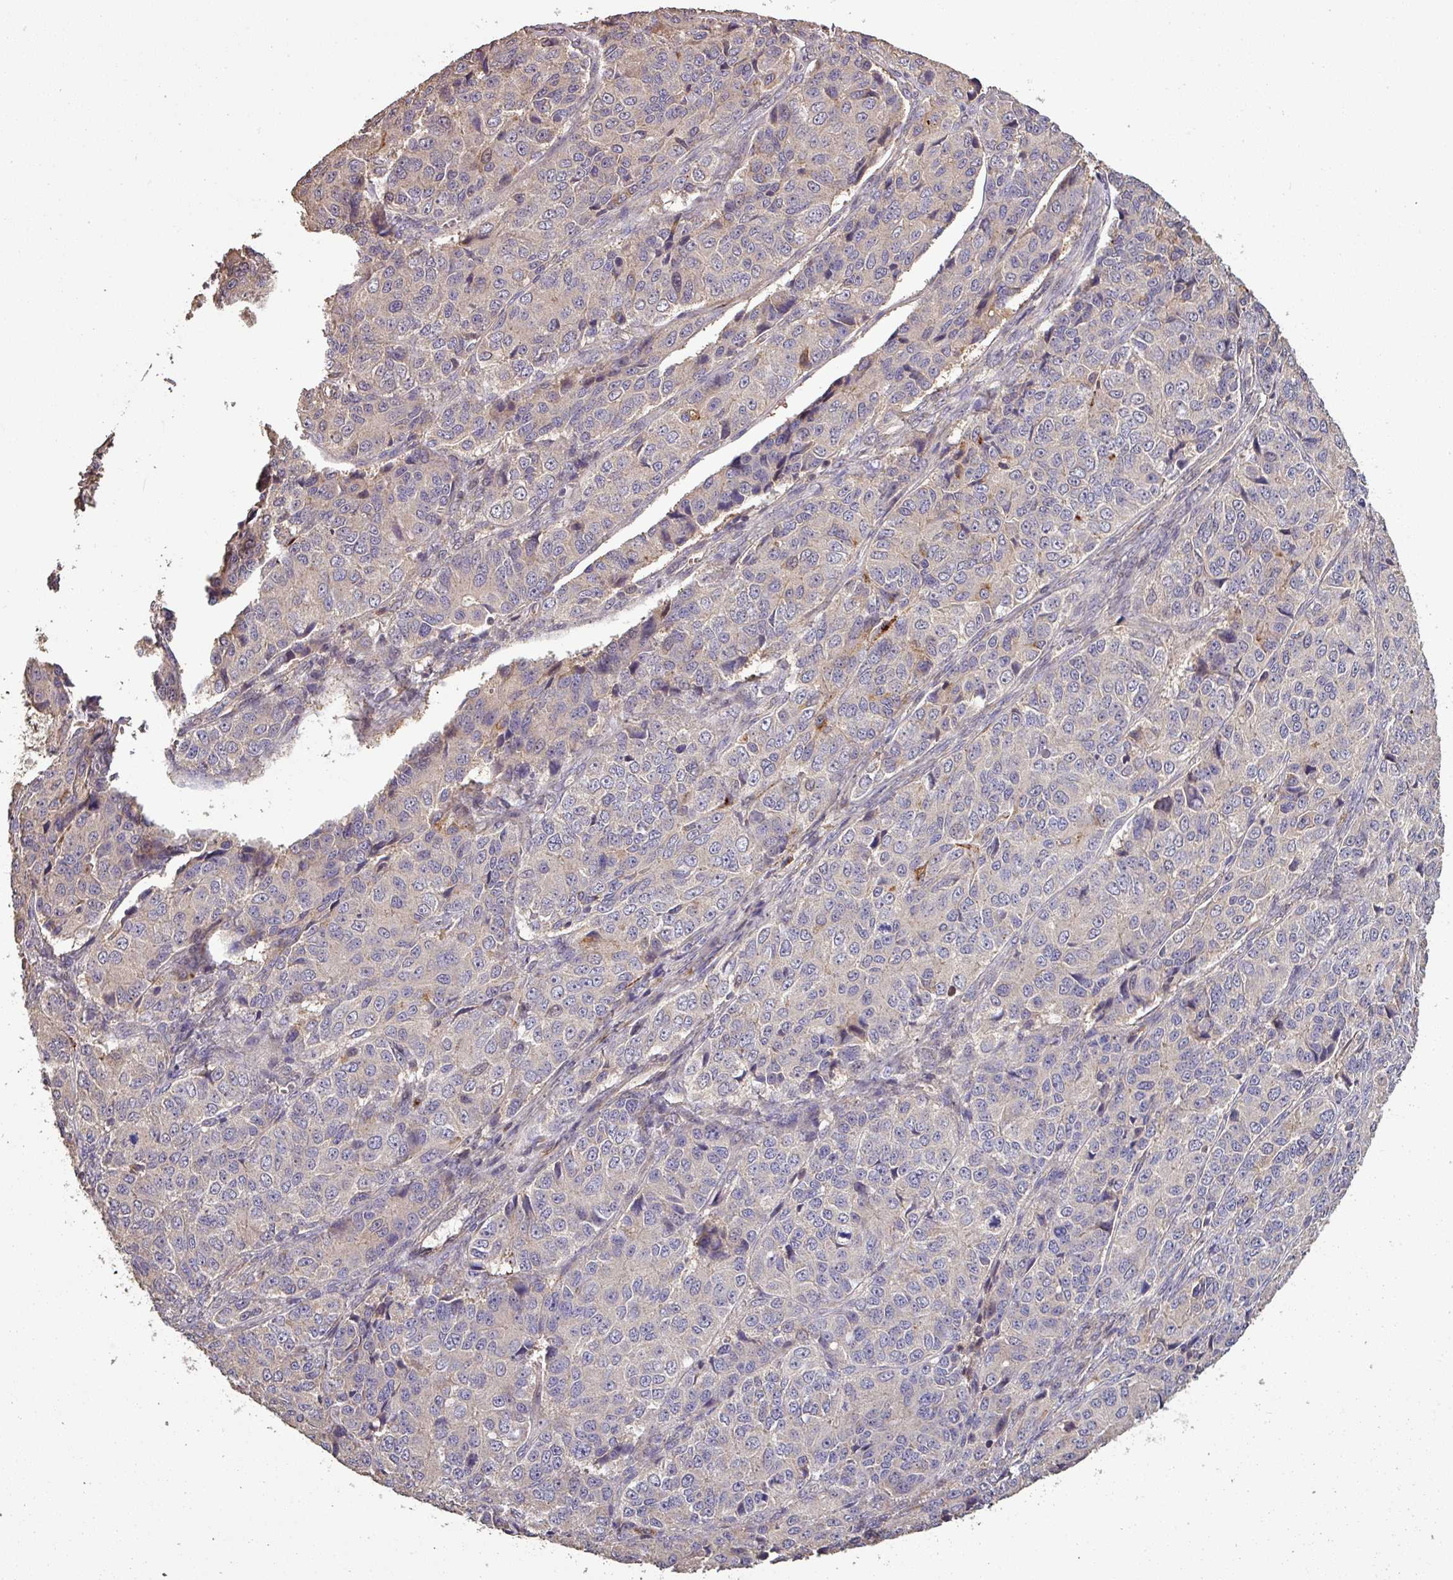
{"staining": {"intensity": "weak", "quantity": "<25%", "location": "cytoplasmic/membranous"}, "tissue": "ovarian cancer", "cell_type": "Tumor cells", "image_type": "cancer", "snomed": [{"axis": "morphology", "description": "Carcinoma, endometroid"}, {"axis": "topography", "description": "Ovary"}], "caption": "Protein analysis of ovarian endometroid carcinoma demonstrates no significant positivity in tumor cells.", "gene": "ISLR", "patient": {"sex": "female", "age": 51}}